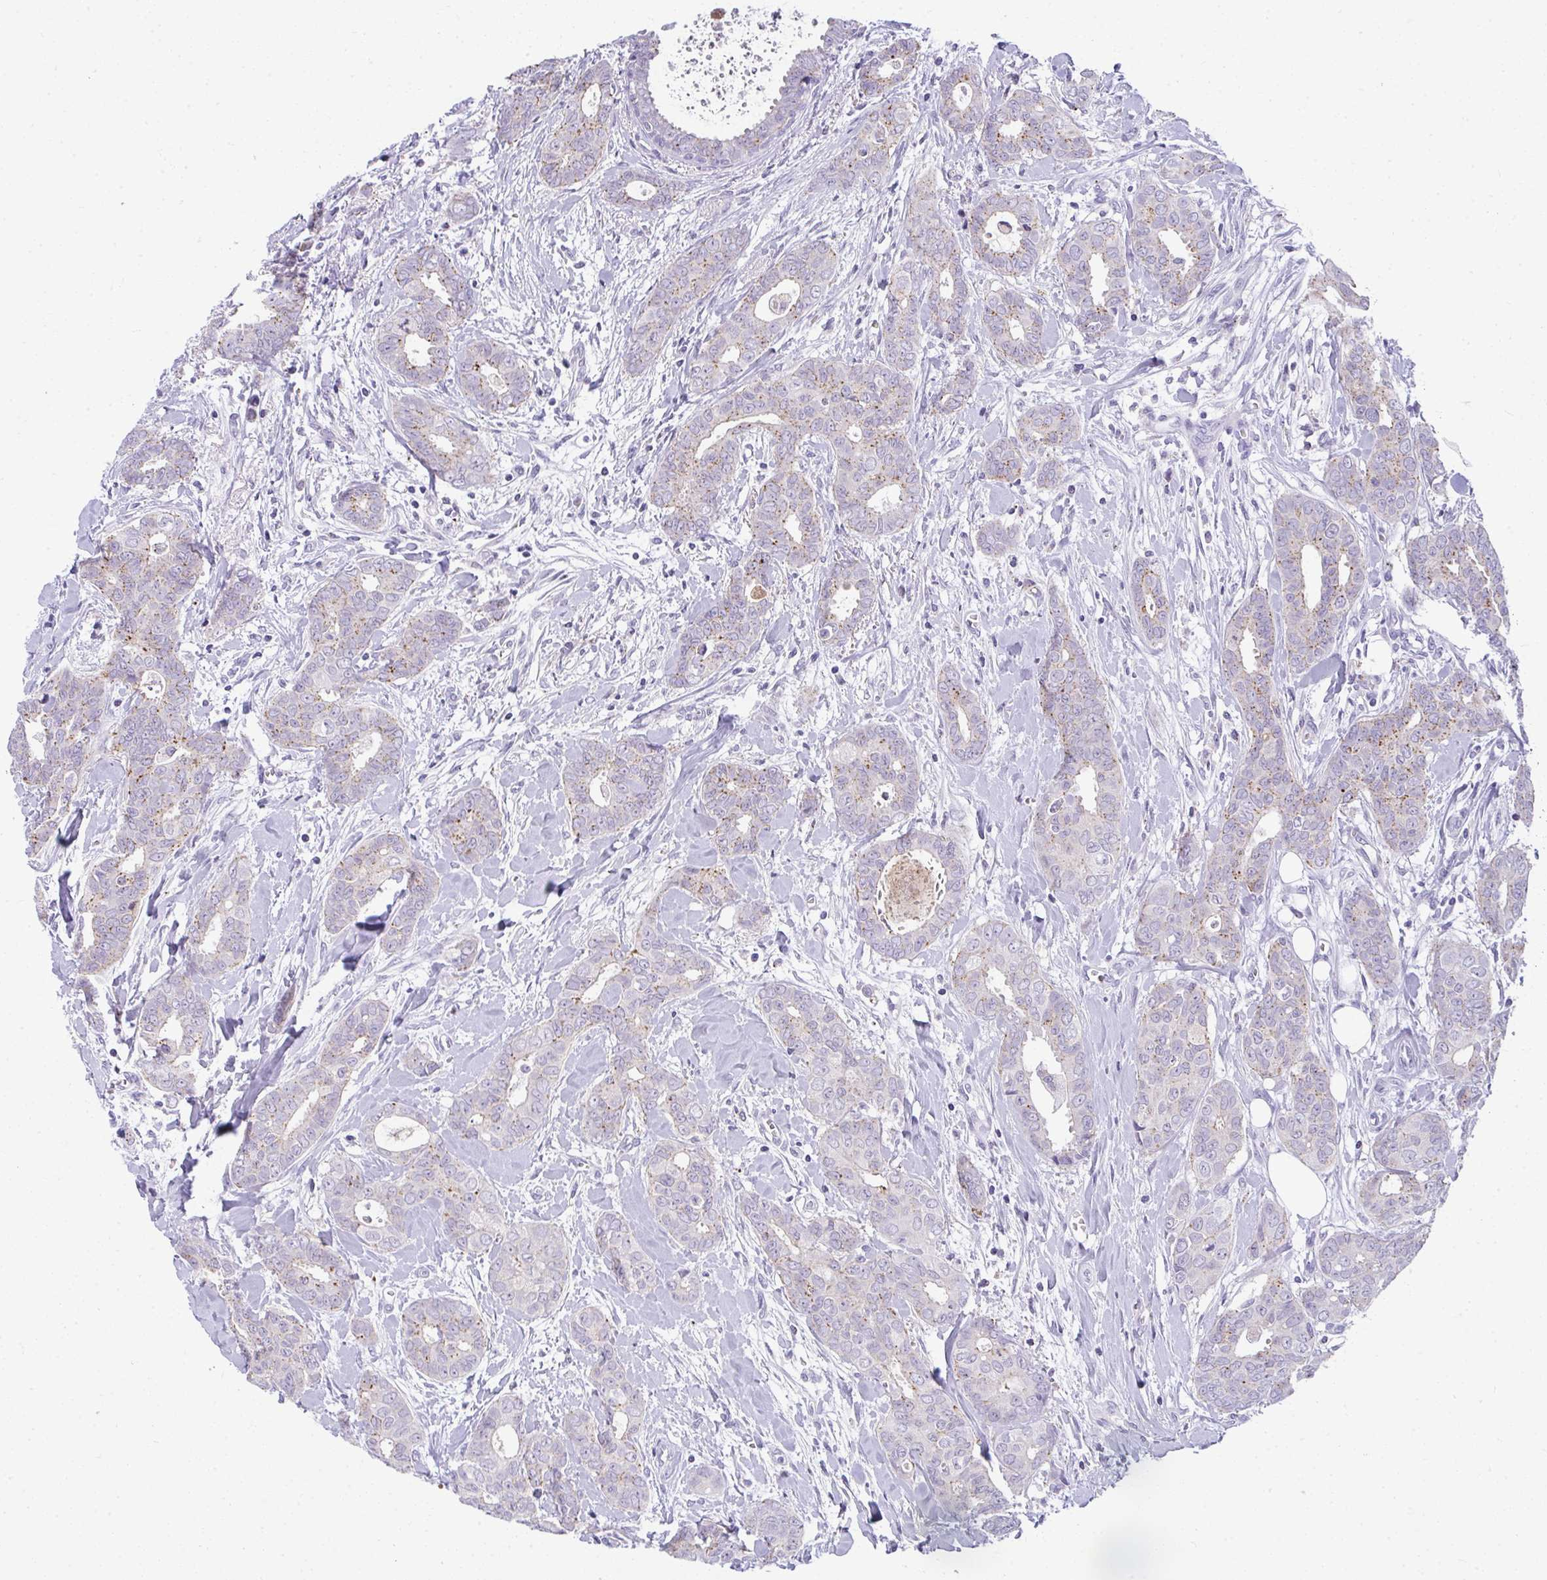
{"staining": {"intensity": "weak", "quantity": "25%-75%", "location": "cytoplasmic/membranous"}, "tissue": "breast cancer", "cell_type": "Tumor cells", "image_type": "cancer", "snomed": [{"axis": "morphology", "description": "Duct carcinoma"}, {"axis": "topography", "description": "Breast"}], "caption": "Breast invasive ductal carcinoma was stained to show a protein in brown. There is low levels of weak cytoplasmic/membranous expression in approximately 25%-75% of tumor cells.", "gene": "VPS4B", "patient": {"sex": "female", "age": 45}}